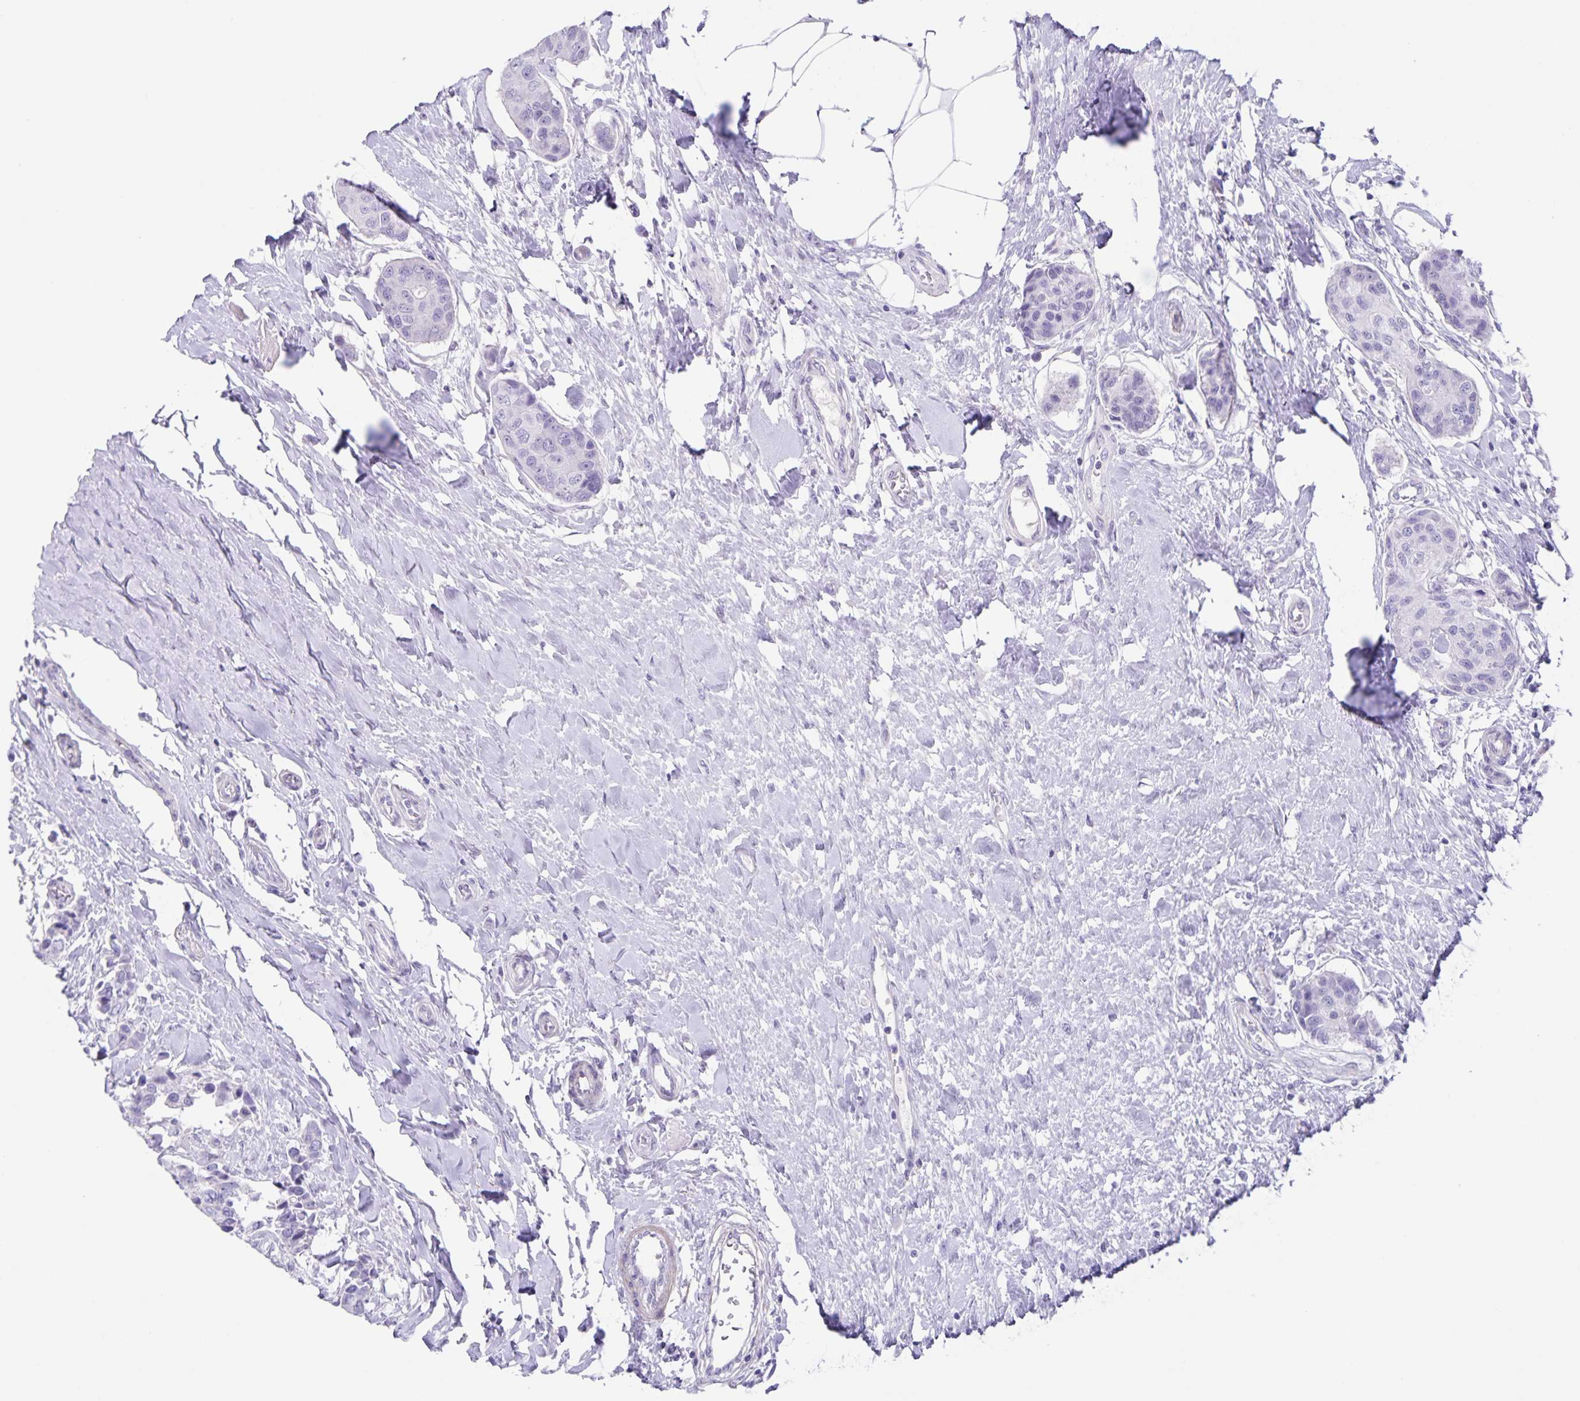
{"staining": {"intensity": "negative", "quantity": "none", "location": "none"}, "tissue": "breast cancer", "cell_type": "Tumor cells", "image_type": "cancer", "snomed": [{"axis": "morphology", "description": "Duct carcinoma"}, {"axis": "topography", "description": "Breast"}], "caption": "High power microscopy photomicrograph of an immunohistochemistry (IHC) micrograph of breast cancer, revealing no significant expression in tumor cells.", "gene": "C11orf42", "patient": {"sex": "female", "age": 80}}